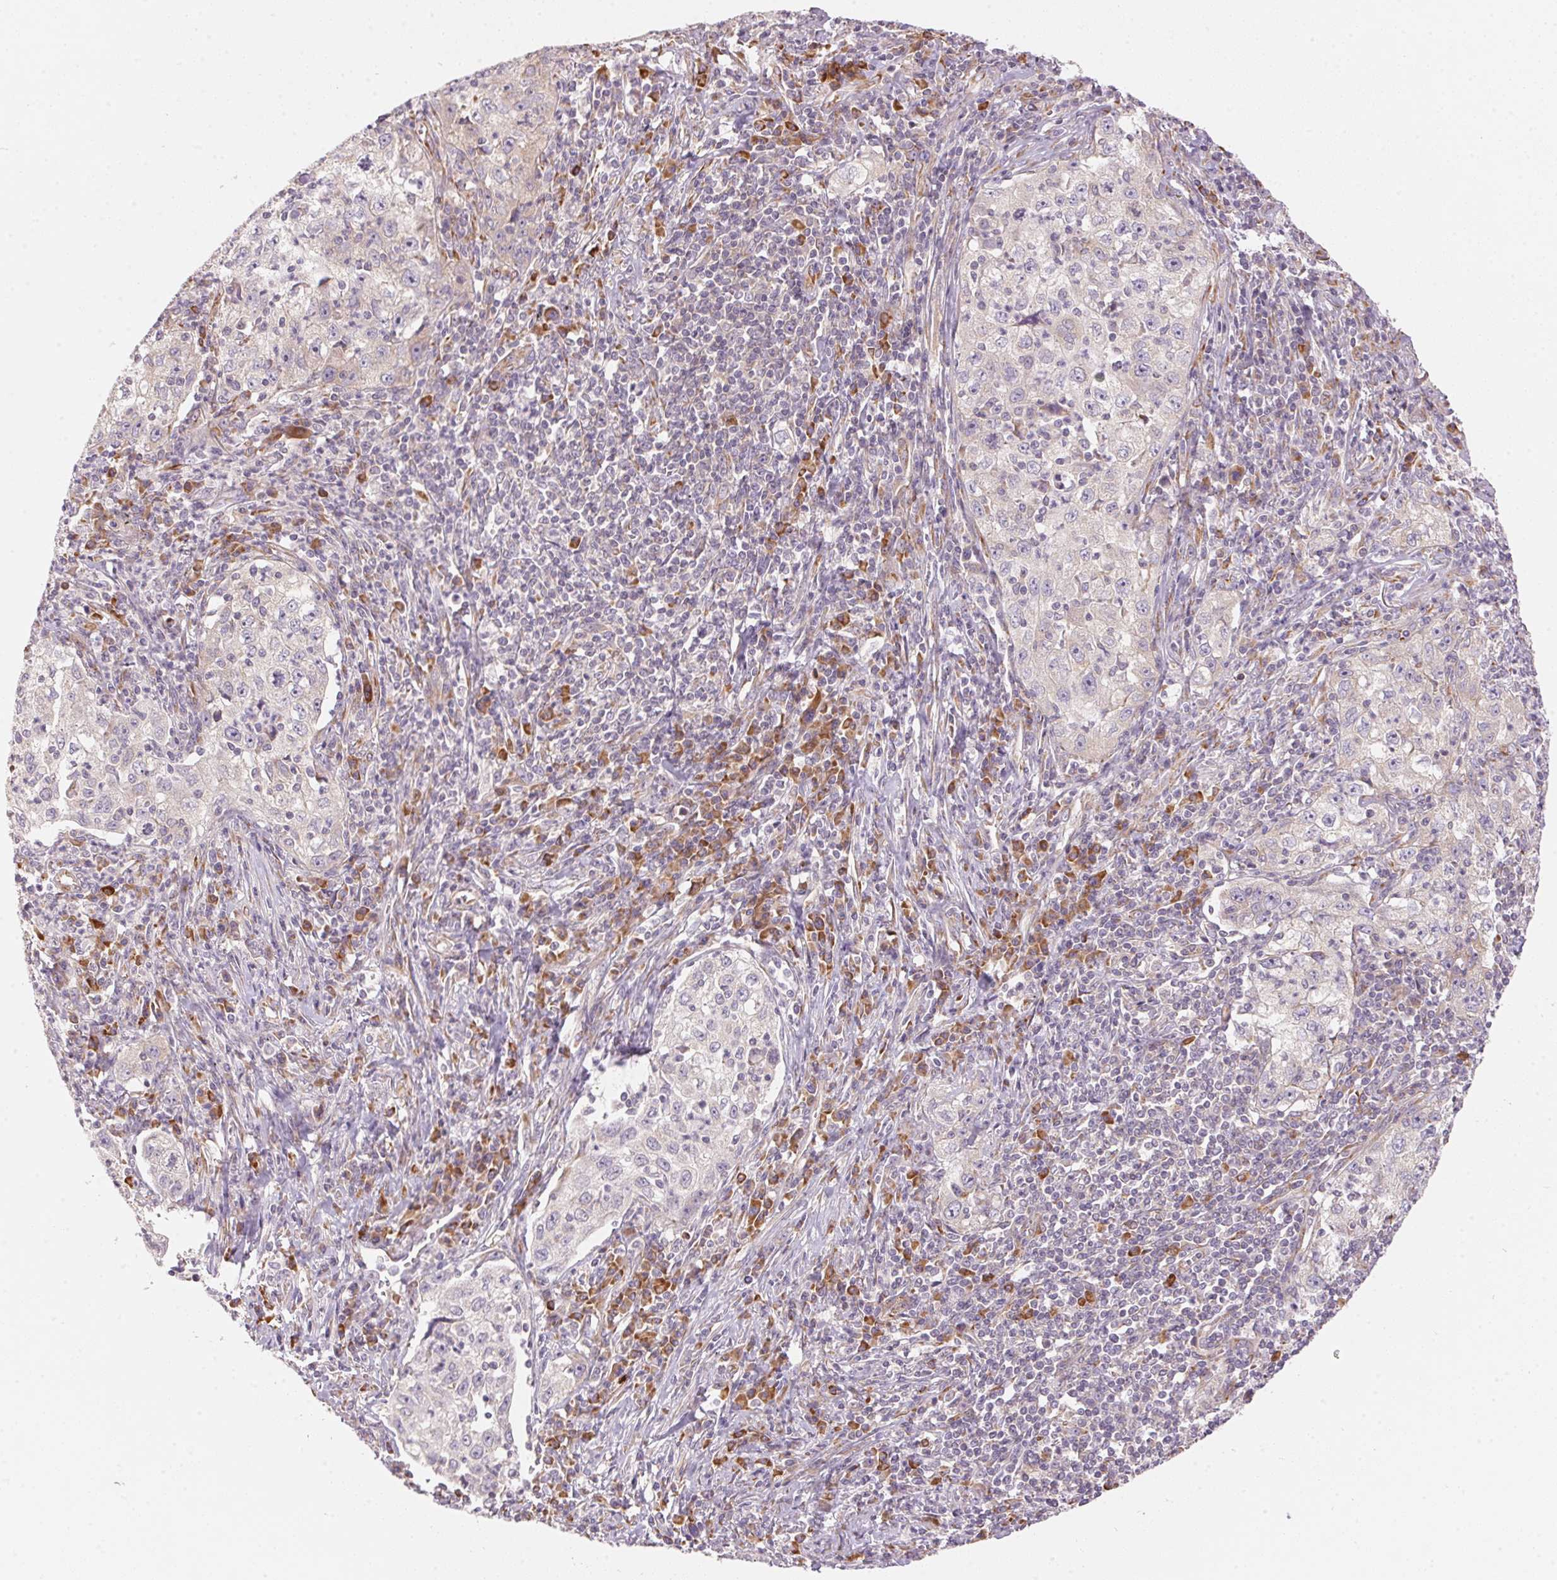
{"staining": {"intensity": "negative", "quantity": "none", "location": "none"}, "tissue": "lung cancer", "cell_type": "Tumor cells", "image_type": "cancer", "snomed": [{"axis": "morphology", "description": "Squamous cell carcinoma, NOS"}, {"axis": "topography", "description": "Lung"}], "caption": "IHC micrograph of neoplastic tissue: human lung cancer (squamous cell carcinoma) stained with DAB displays no significant protein positivity in tumor cells.", "gene": "BLOC1S2", "patient": {"sex": "male", "age": 71}}